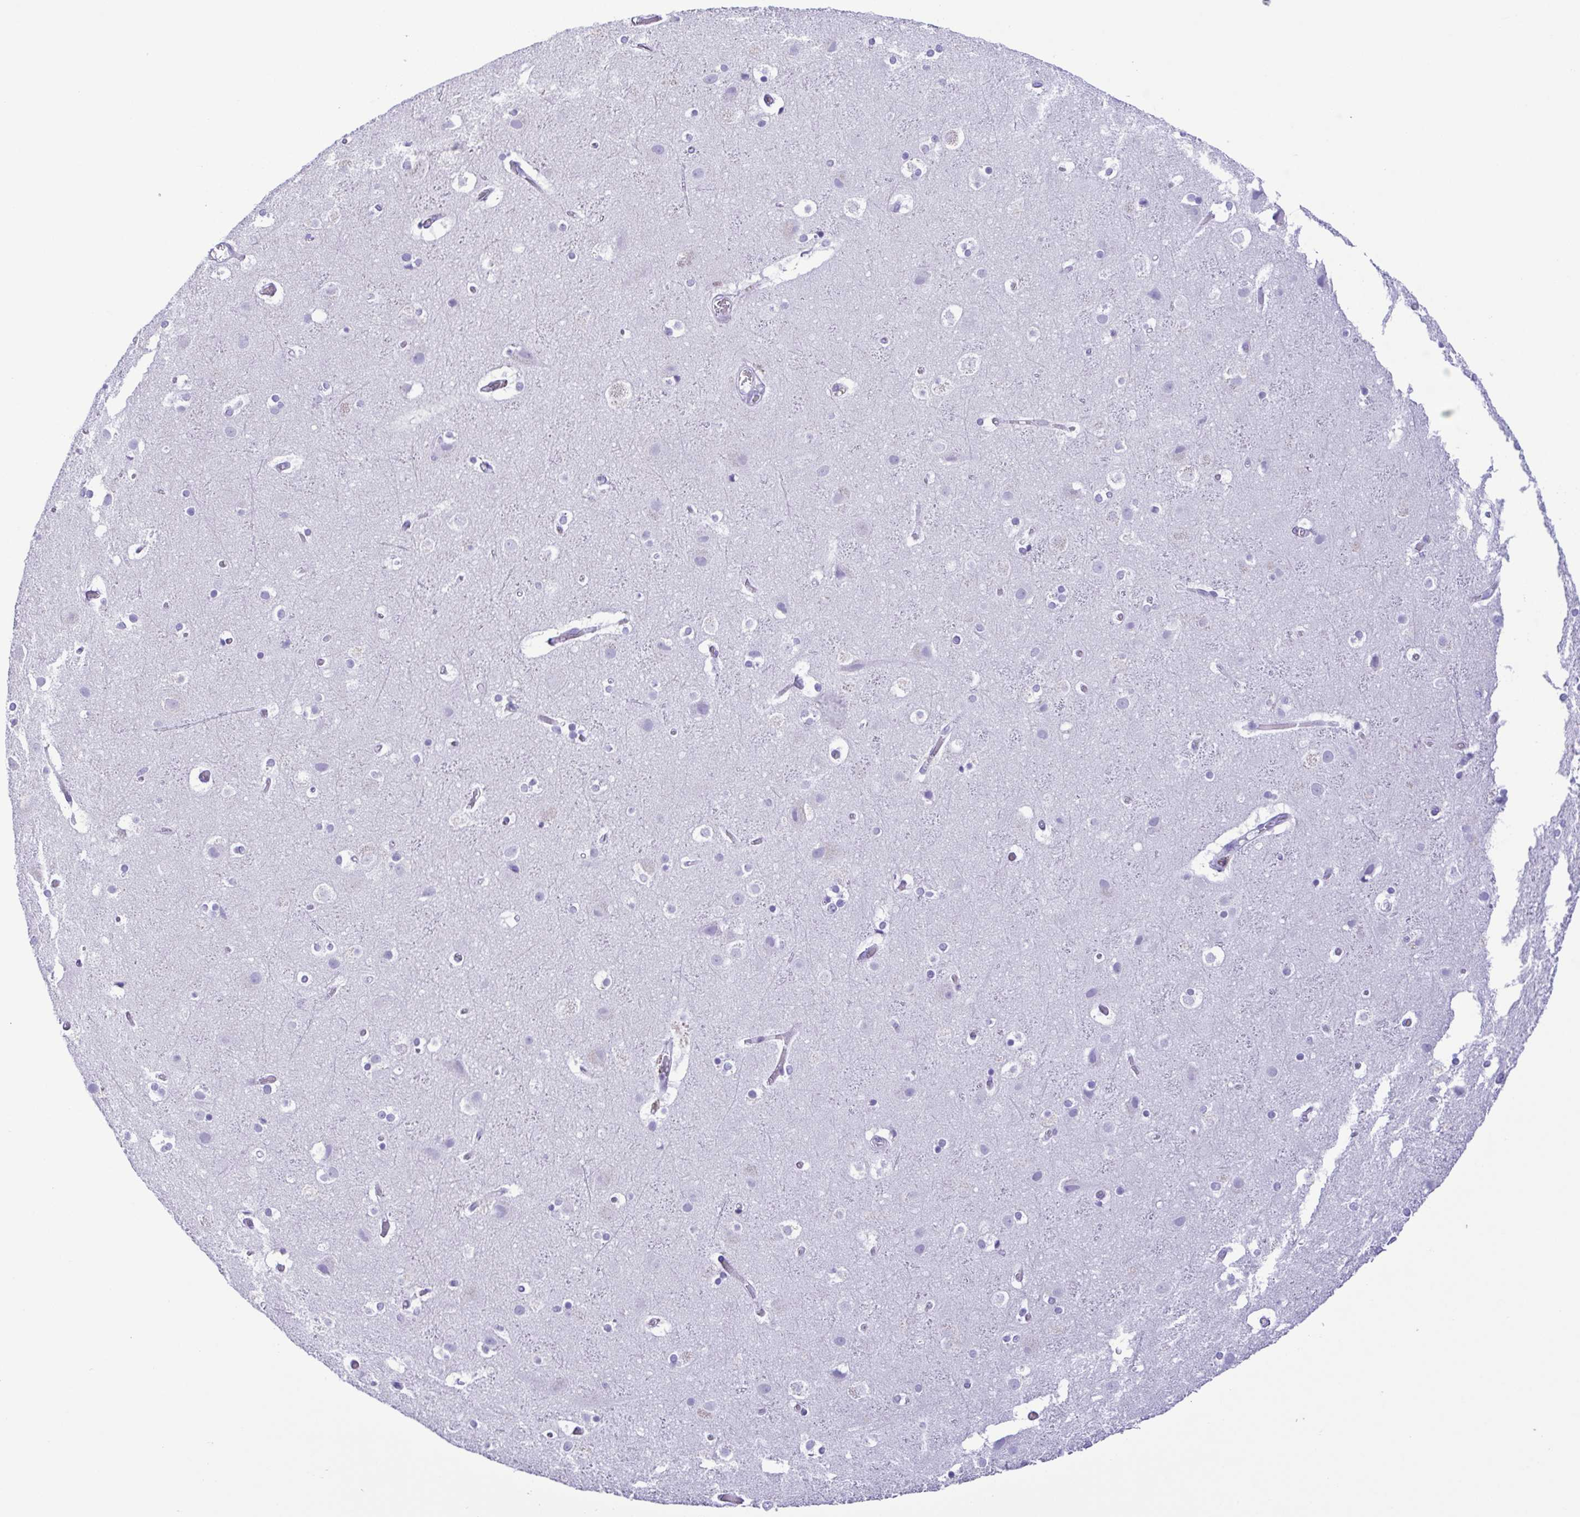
{"staining": {"intensity": "negative", "quantity": "none", "location": "none"}, "tissue": "cerebral cortex", "cell_type": "Endothelial cells", "image_type": "normal", "snomed": [{"axis": "morphology", "description": "Normal tissue, NOS"}, {"axis": "topography", "description": "Cerebral cortex"}], "caption": "High power microscopy micrograph of an immunohistochemistry (IHC) histopathology image of normal cerebral cortex, revealing no significant expression in endothelial cells. Brightfield microscopy of immunohistochemistry stained with DAB (brown) and hematoxylin (blue), captured at high magnification.", "gene": "CASP14", "patient": {"sex": "female", "age": 52}}